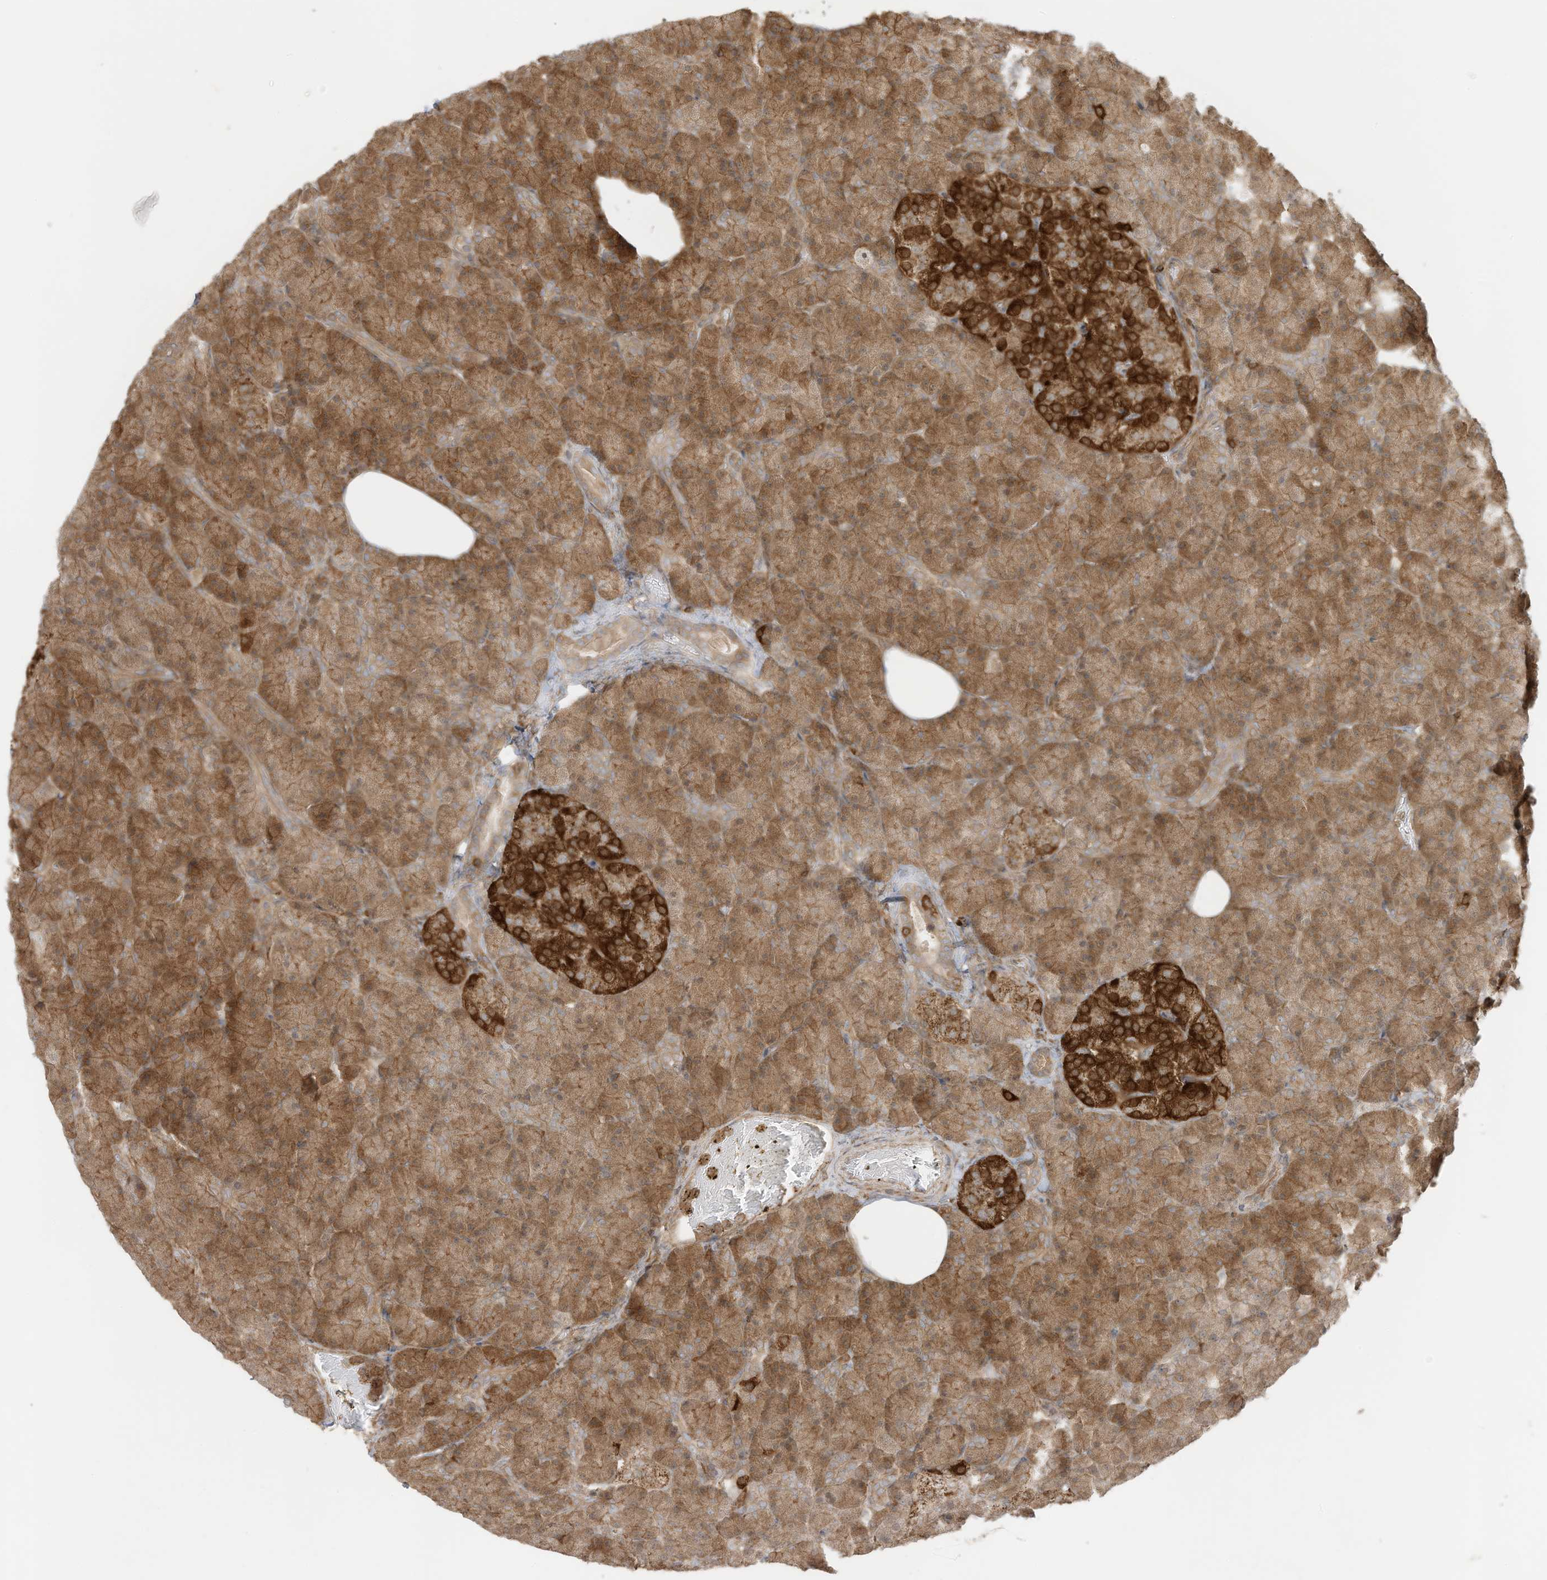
{"staining": {"intensity": "moderate", "quantity": ">75%", "location": "cytoplasmic/membranous"}, "tissue": "pancreas", "cell_type": "Exocrine glandular cells", "image_type": "normal", "snomed": [{"axis": "morphology", "description": "Normal tissue, NOS"}, {"axis": "topography", "description": "Pancreas"}], "caption": "Immunohistochemical staining of benign human pancreas exhibits moderate cytoplasmic/membranous protein positivity in approximately >75% of exocrine glandular cells.", "gene": "SLC25A12", "patient": {"sex": "female", "age": 43}}